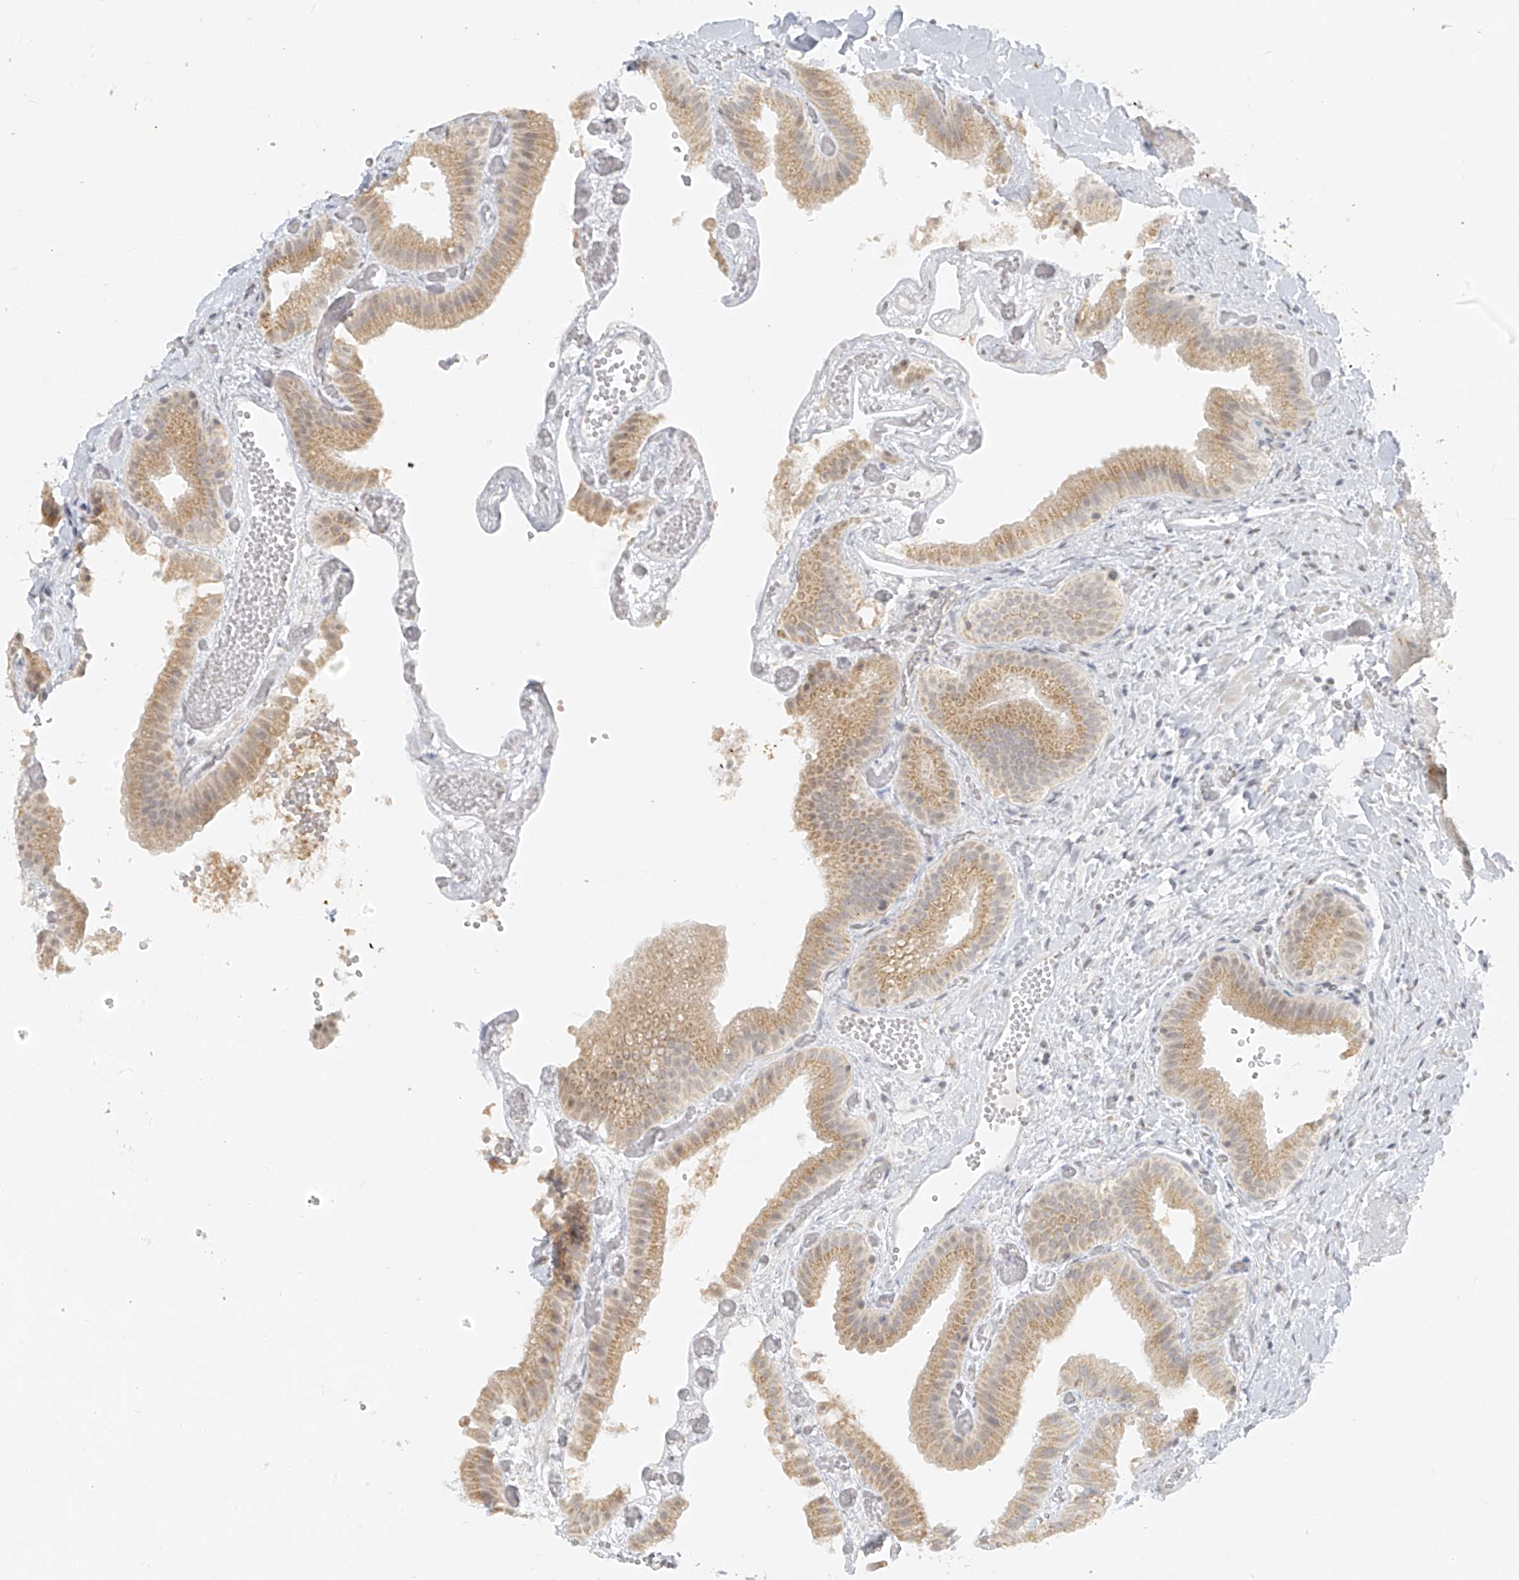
{"staining": {"intensity": "moderate", "quantity": "25%-75%", "location": "cytoplasmic/membranous"}, "tissue": "gallbladder", "cell_type": "Glandular cells", "image_type": "normal", "snomed": [{"axis": "morphology", "description": "Normal tissue, NOS"}, {"axis": "topography", "description": "Gallbladder"}], "caption": "An immunohistochemistry (IHC) histopathology image of benign tissue is shown. Protein staining in brown shows moderate cytoplasmic/membranous positivity in gallbladder within glandular cells. The staining is performed using DAB (3,3'-diaminobenzidine) brown chromogen to label protein expression. The nuclei are counter-stained blue using hematoxylin.", "gene": "DYRK1B", "patient": {"sex": "female", "age": 64}}